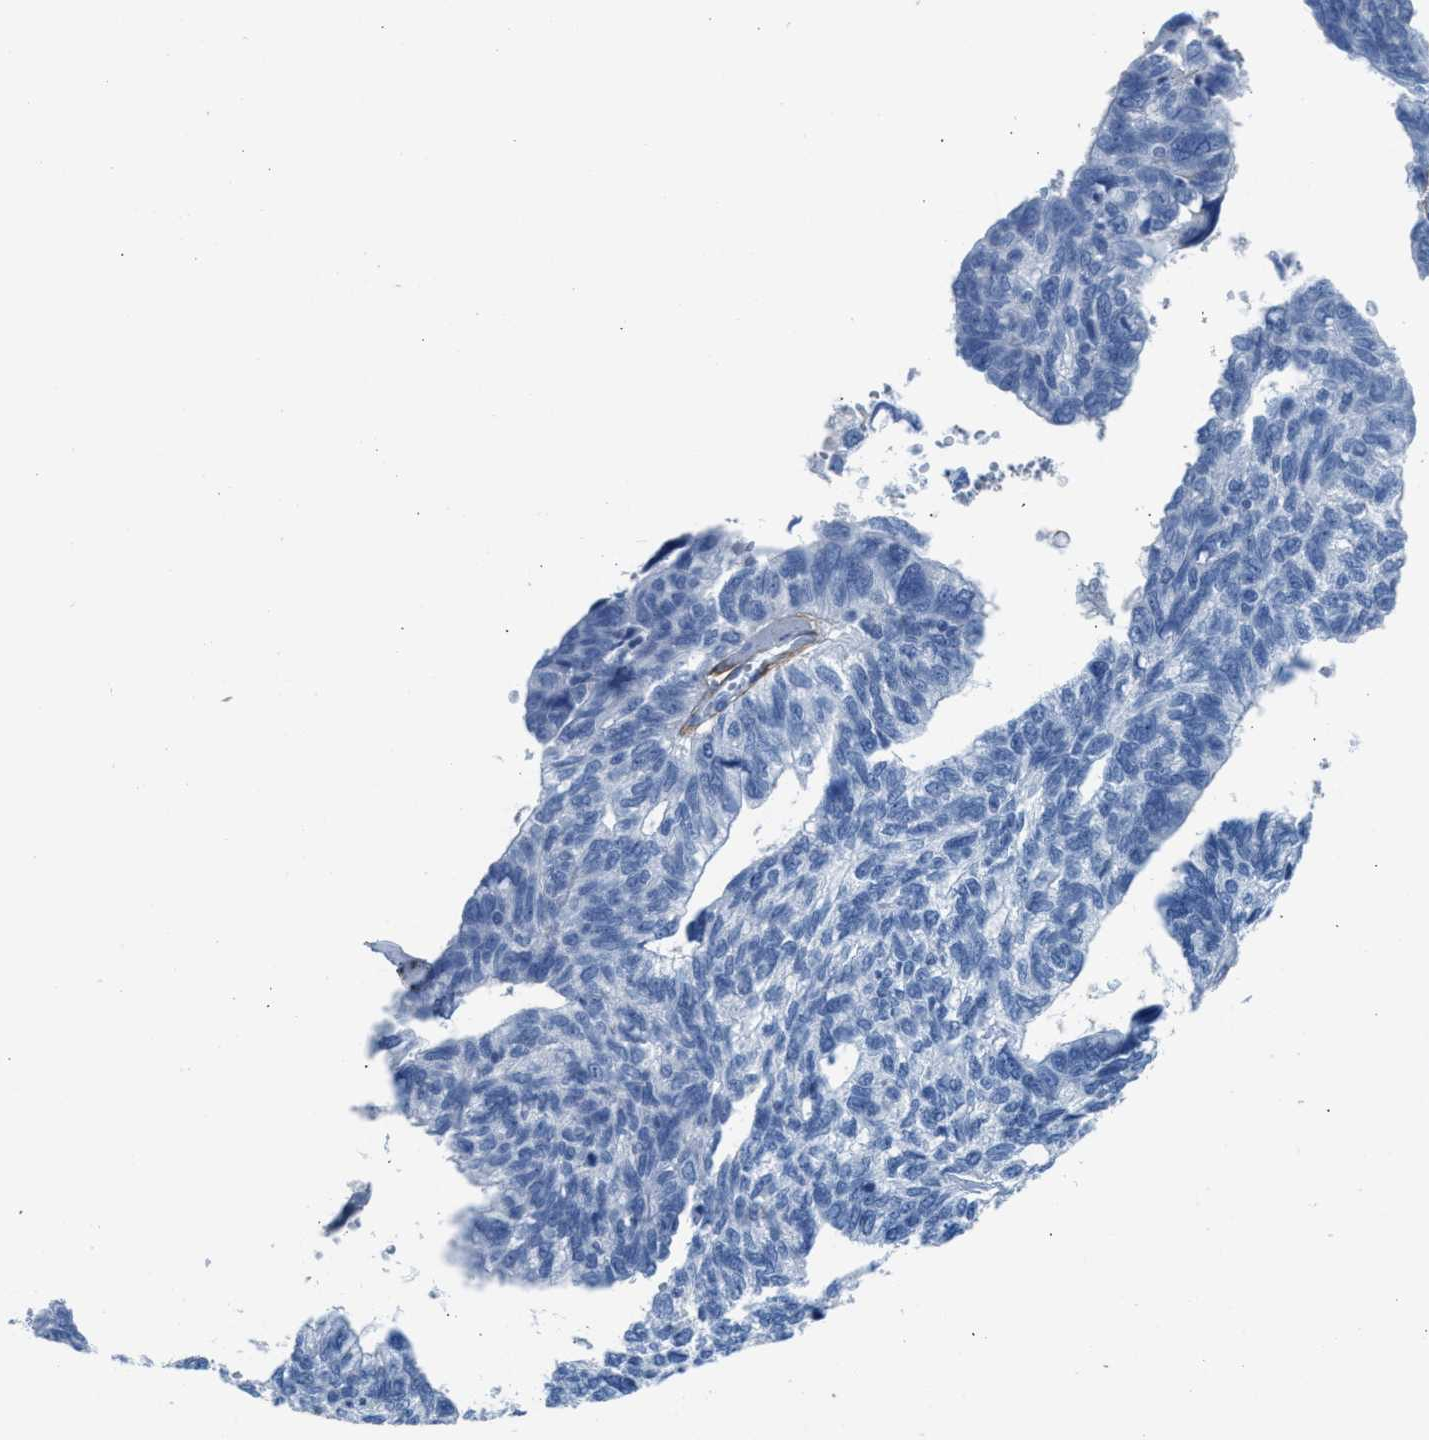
{"staining": {"intensity": "negative", "quantity": "none", "location": "none"}, "tissue": "ovarian cancer", "cell_type": "Tumor cells", "image_type": "cancer", "snomed": [{"axis": "morphology", "description": "Cystadenocarcinoma, serous, NOS"}, {"axis": "topography", "description": "Ovary"}], "caption": "Micrograph shows no significant protein positivity in tumor cells of ovarian cancer. (Brightfield microscopy of DAB immunohistochemistry (IHC) at high magnification).", "gene": "TNR", "patient": {"sex": "female", "age": 79}}